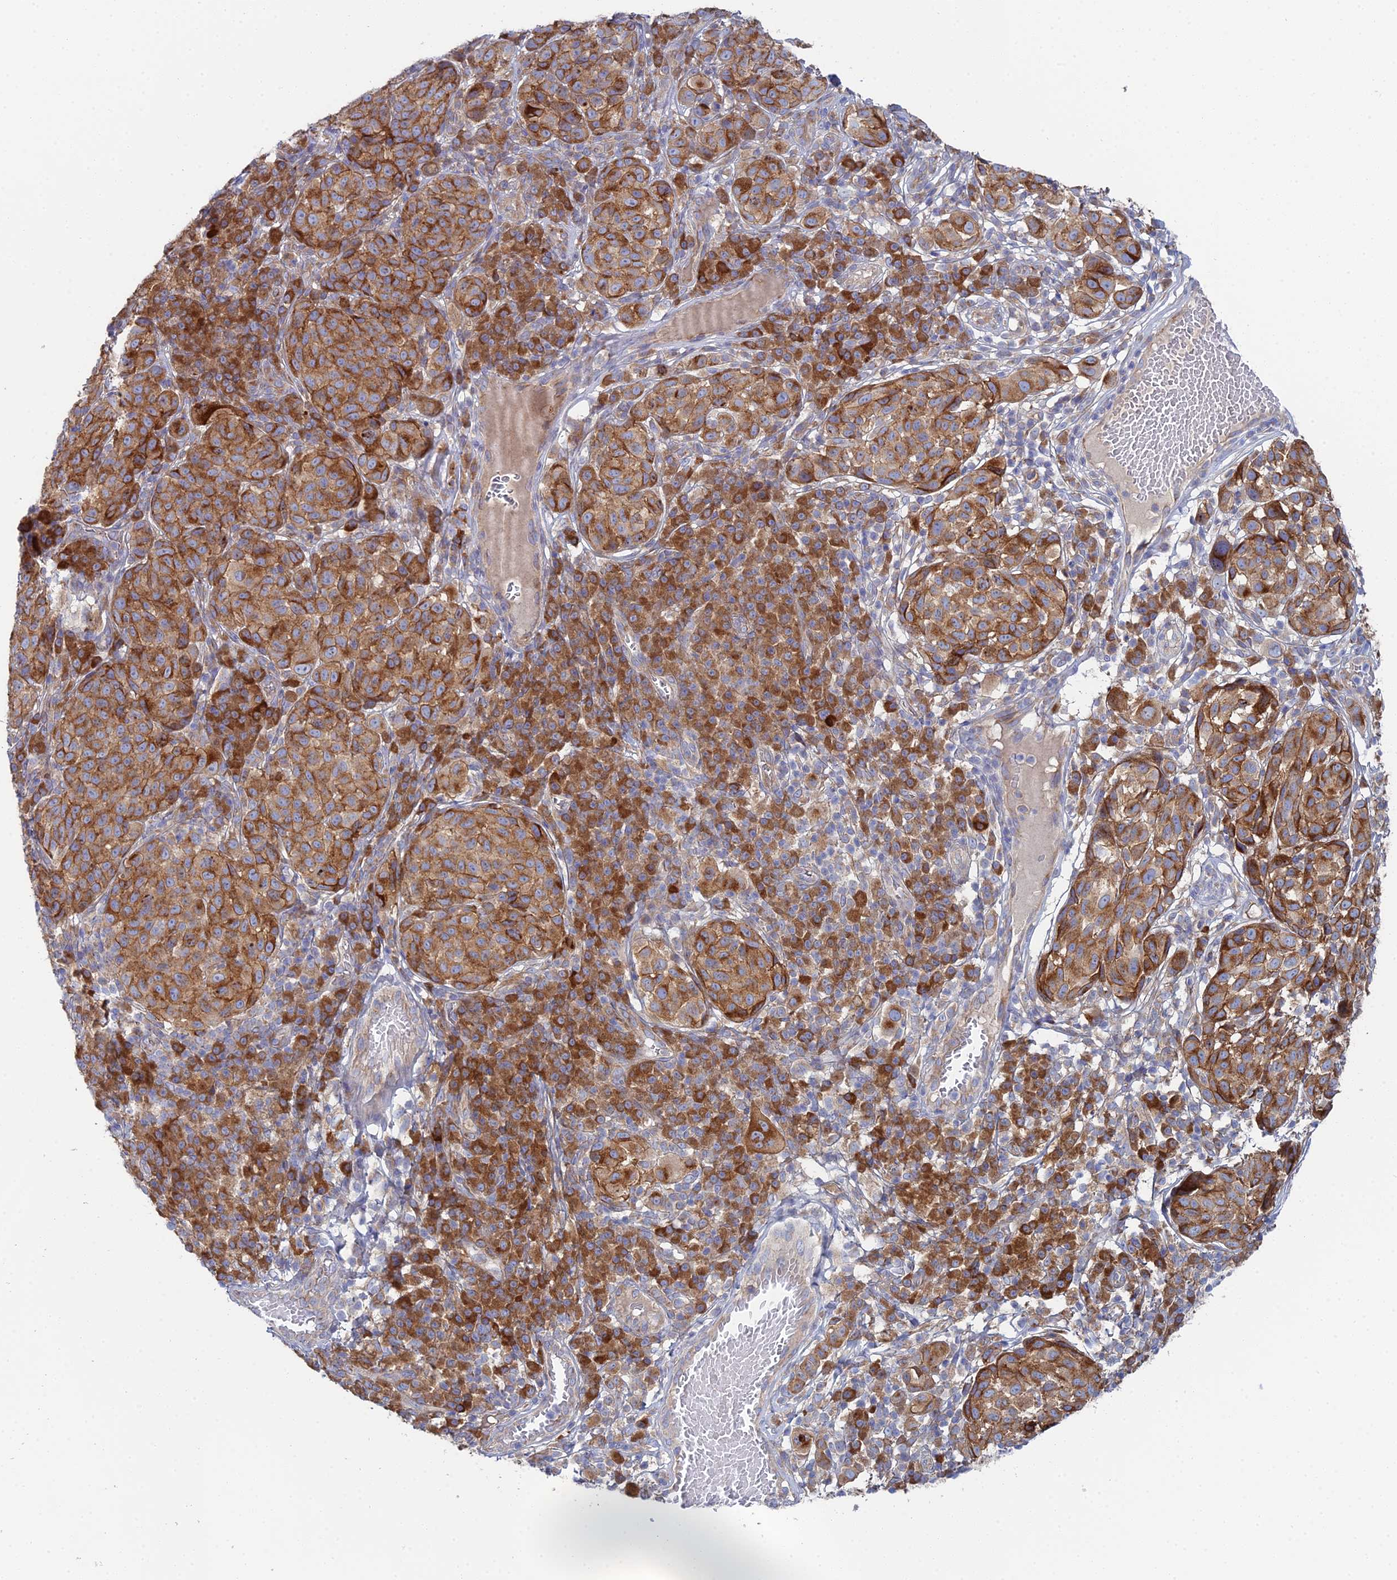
{"staining": {"intensity": "strong", "quantity": ">75%", "location": "cytoplasmic/membranous"}, "tissue": "melanoma", "cell_type": "Tumor cells", "image_type": "cancer", "snomed": [{"axis": "morphology", "description": "Malignant melanoma, NOS"}, {"axis": "topography", "description": "Skin"}], "caption": "High-magnification brightfield microscopy of malignant melanoma stained with DAB (brown) and counterstained with hematoxylin (blue). tumor cells exhibit strong cytoplasmic/membranous expression is seen in about>75% of cells. The staining was performed using DAB, with brown indicating positive protein expression. Nuclei are stained blue with hematoxylin.", "gene": "CLCN3", "patient": {"sex": "male", "age": 38}}